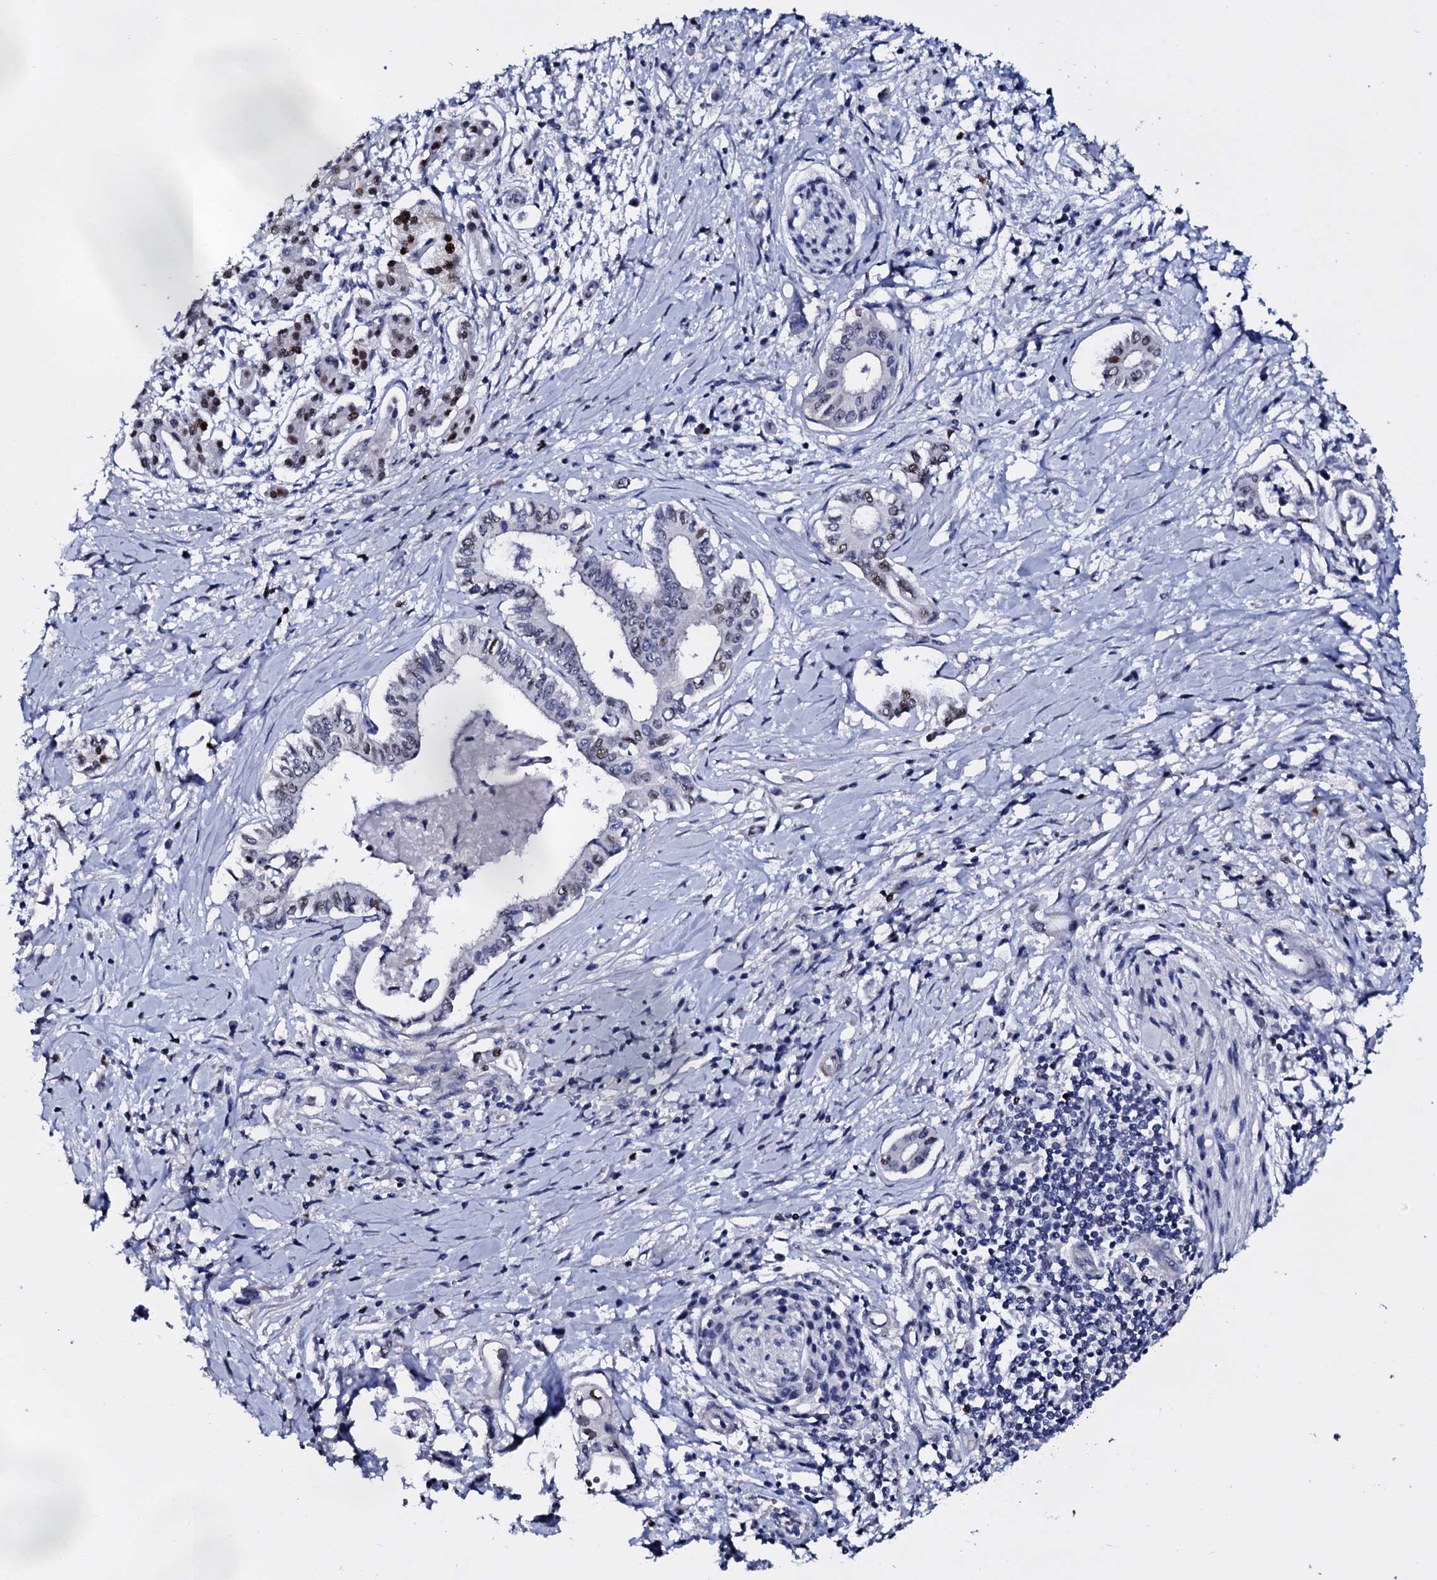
{"staining": {"intensity": "weak", "quantity": "<25%", "location": "nuclear"}, "tissue": "pancreatic cancer", "cell_type": "Tumor cells", "image_type": "cancer", "snomed": [{"axis": "morphology", "description": "Adenocarcinoma, NOS"}, {"axis": "topography", "description": "Pancreas"}], "caption": "Immunohistochemical staining of human pancreatic cancer (adenocarcinoma) exhibits no significant staining in tumor cells.", "gene": "NPM2", "patient": {"sex": "female", "age": 77}}